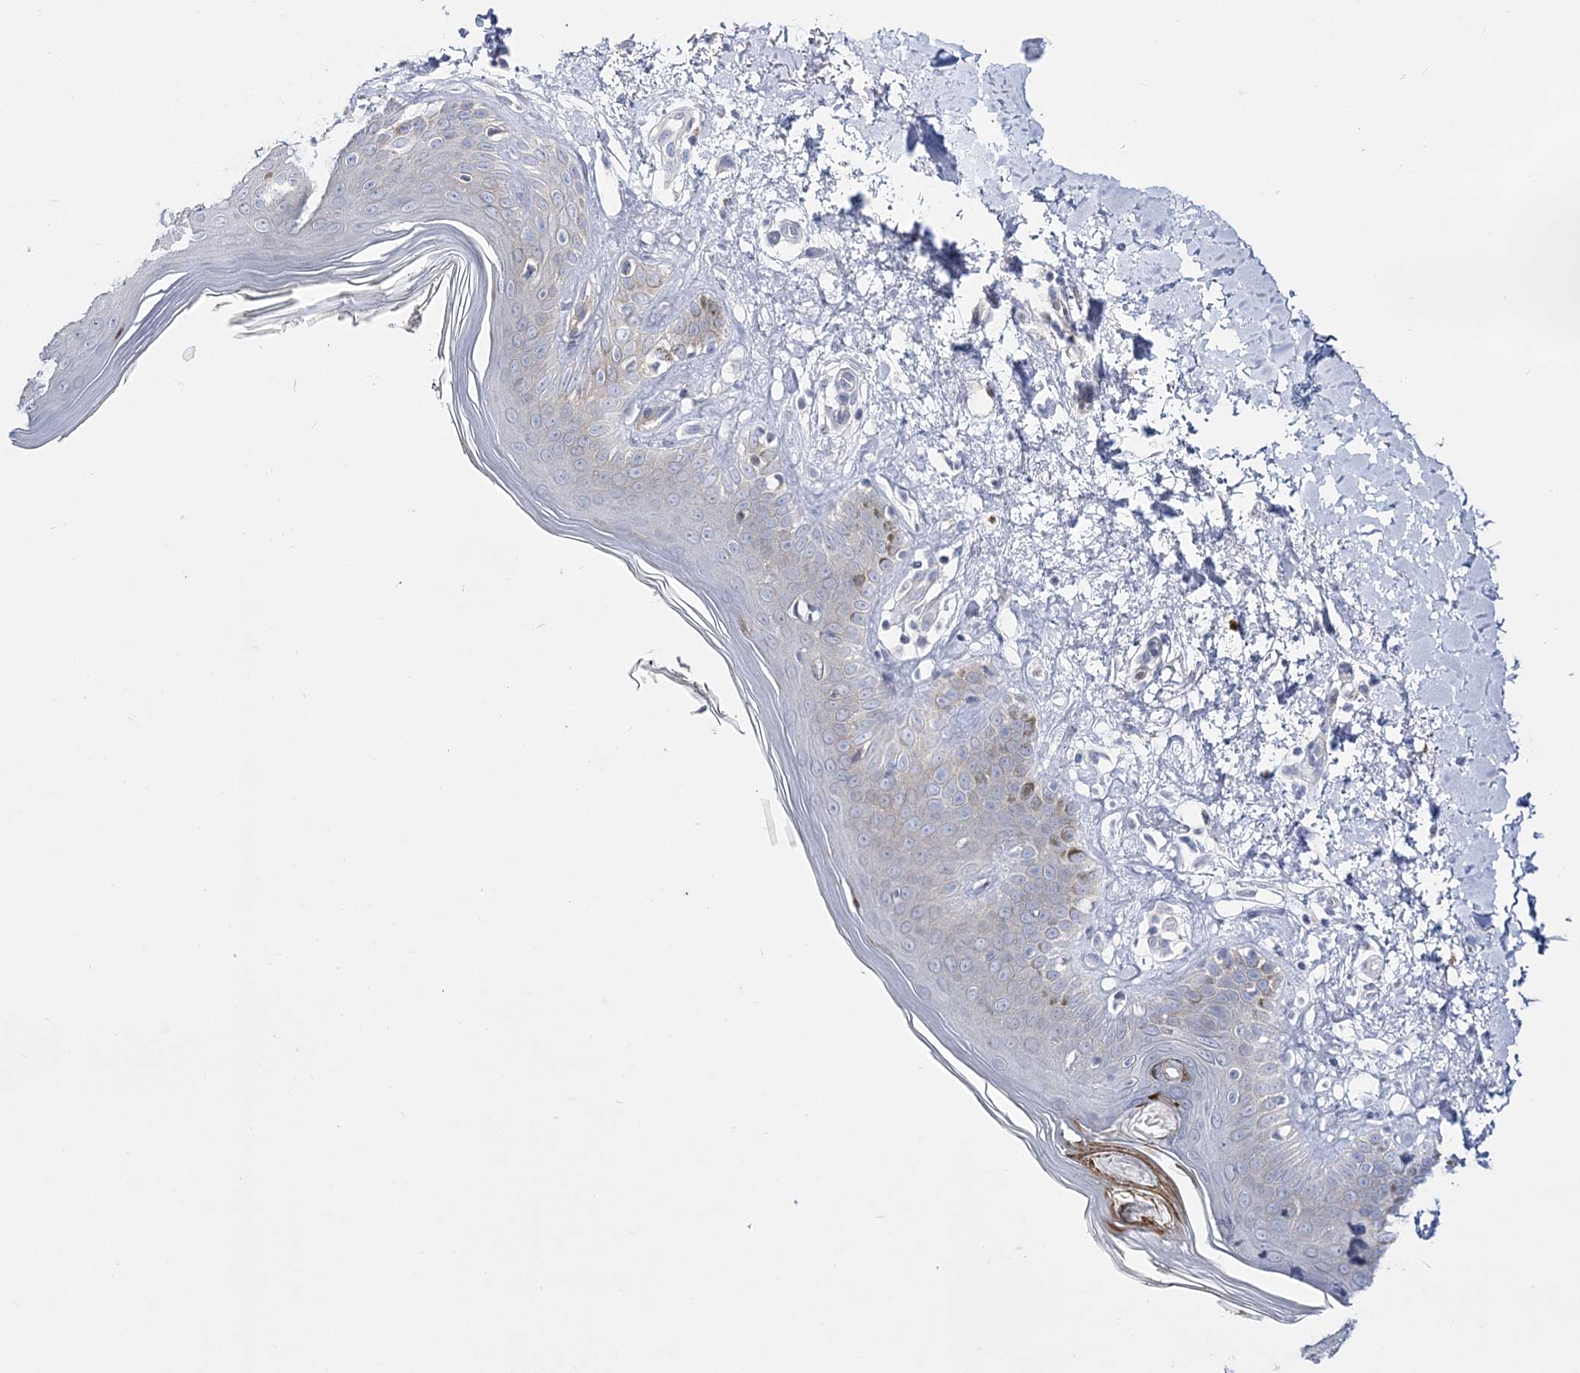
{"staining": {"intensity": "negative", "quantity": "none", "location": "none"}, "tissue": "skin", "cell_type": "Fibroblasts", "image_type": "normal", "snomed": [{"axis": "morphology", "description": "Normal tissue, NOS"}, {"axis": "topography", "description": "Skin"}], "caption": "High power microscopy image of an immunohistochemistry (IHC) micrograph of unremarkable skin, revealing no significant staining in fibroblasts.", "gene": "ANO1", "patient": {"sex": "female", "age": 64}}